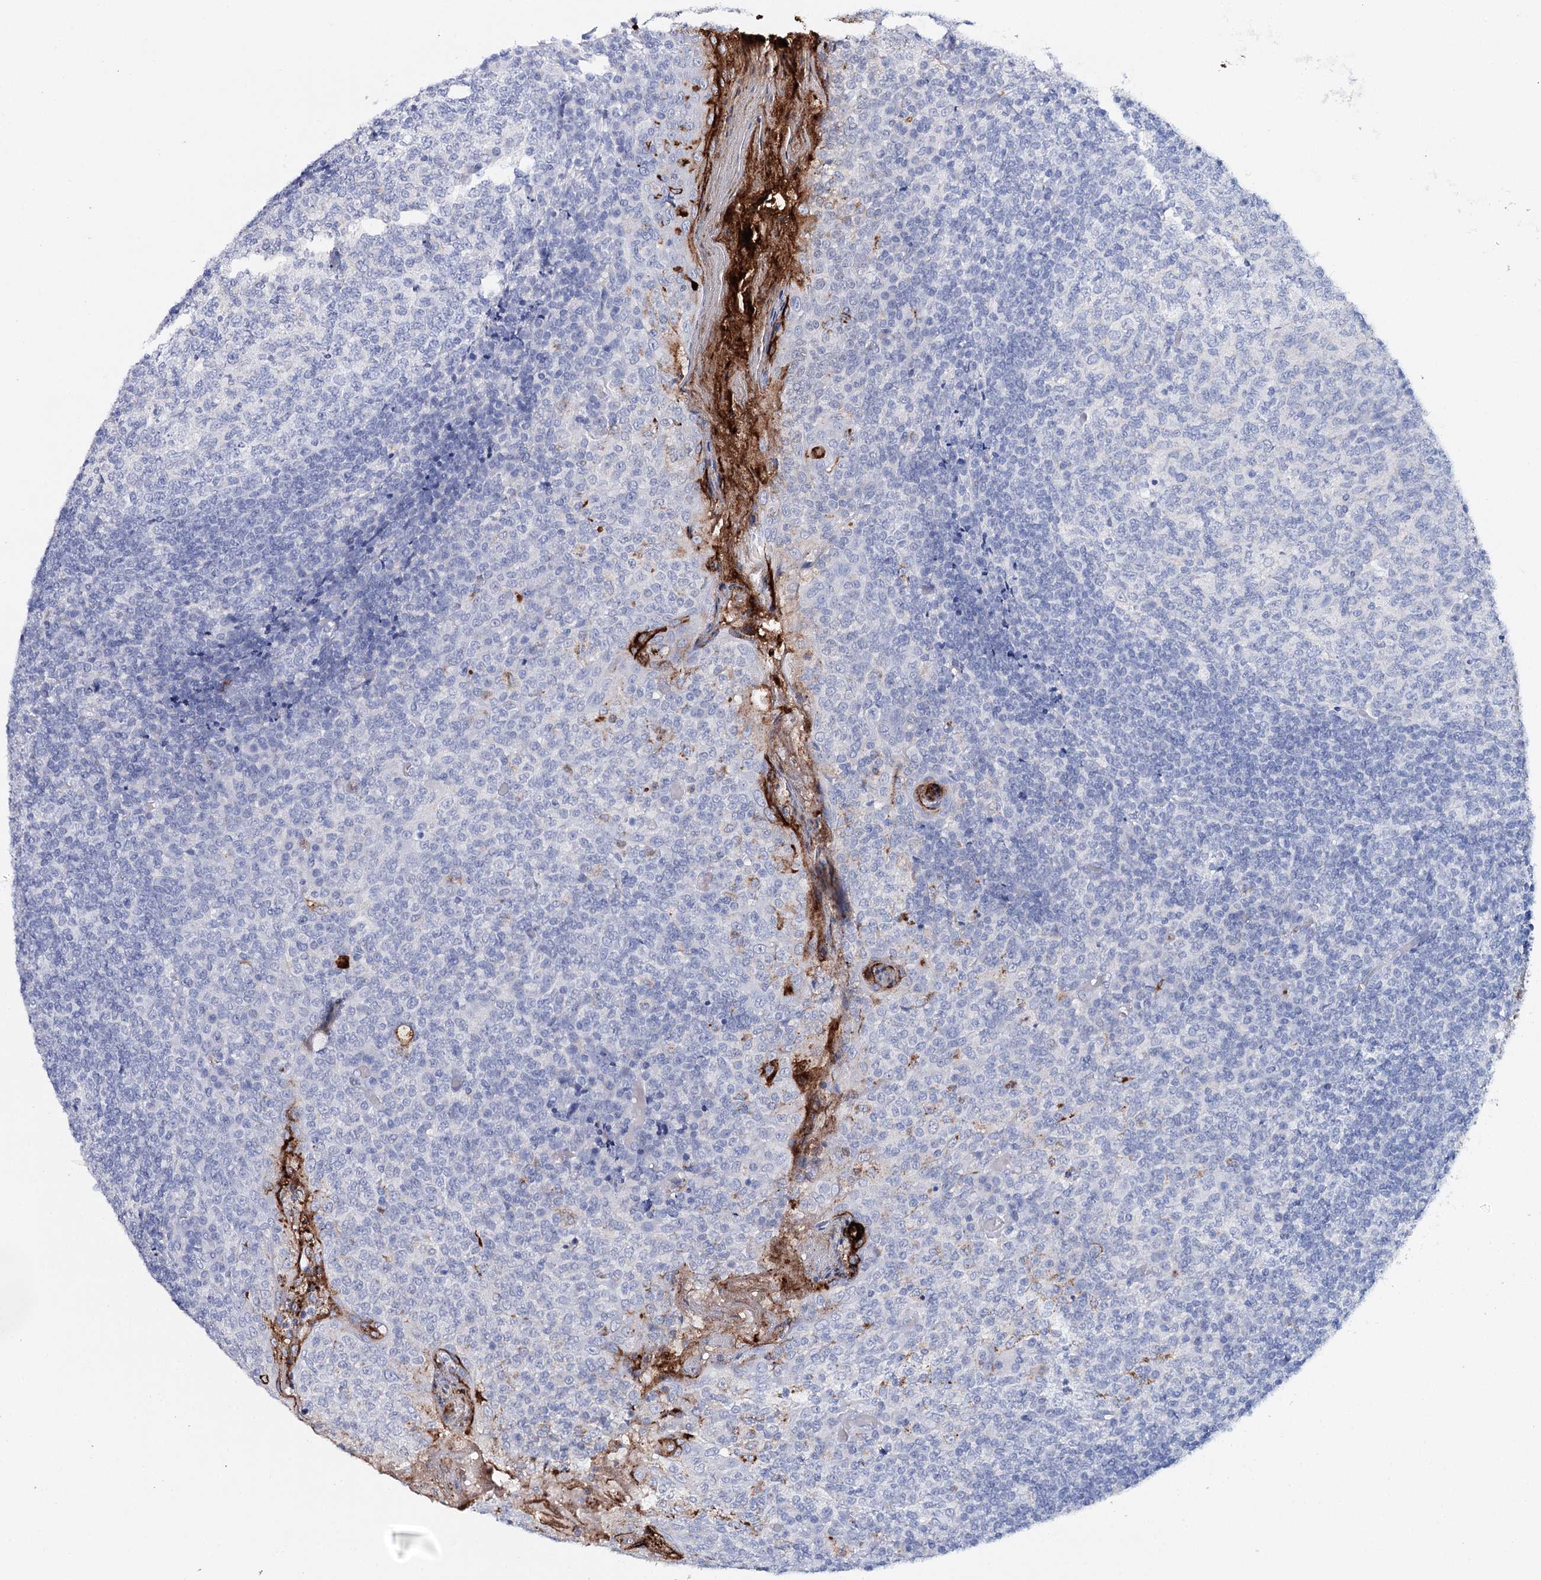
{"staining": {"intensity": "negative", "quantity": "none", "location": "none"}, "tissue": "tonsil", "cell_type": "Germinal center cells", "image_type": "normal", "snomed": [{"axis": "morphology", "description": "Normal tissue, NOS"}, {"axis": "topography", "description": "Tonsil"}], "caption": "This is an immunohistochemistry image of normal human tonsil. There is no positivity in germinal center cells.", "gene": "CEACAM8", "patient": {"sex": "female", "age": 19}}